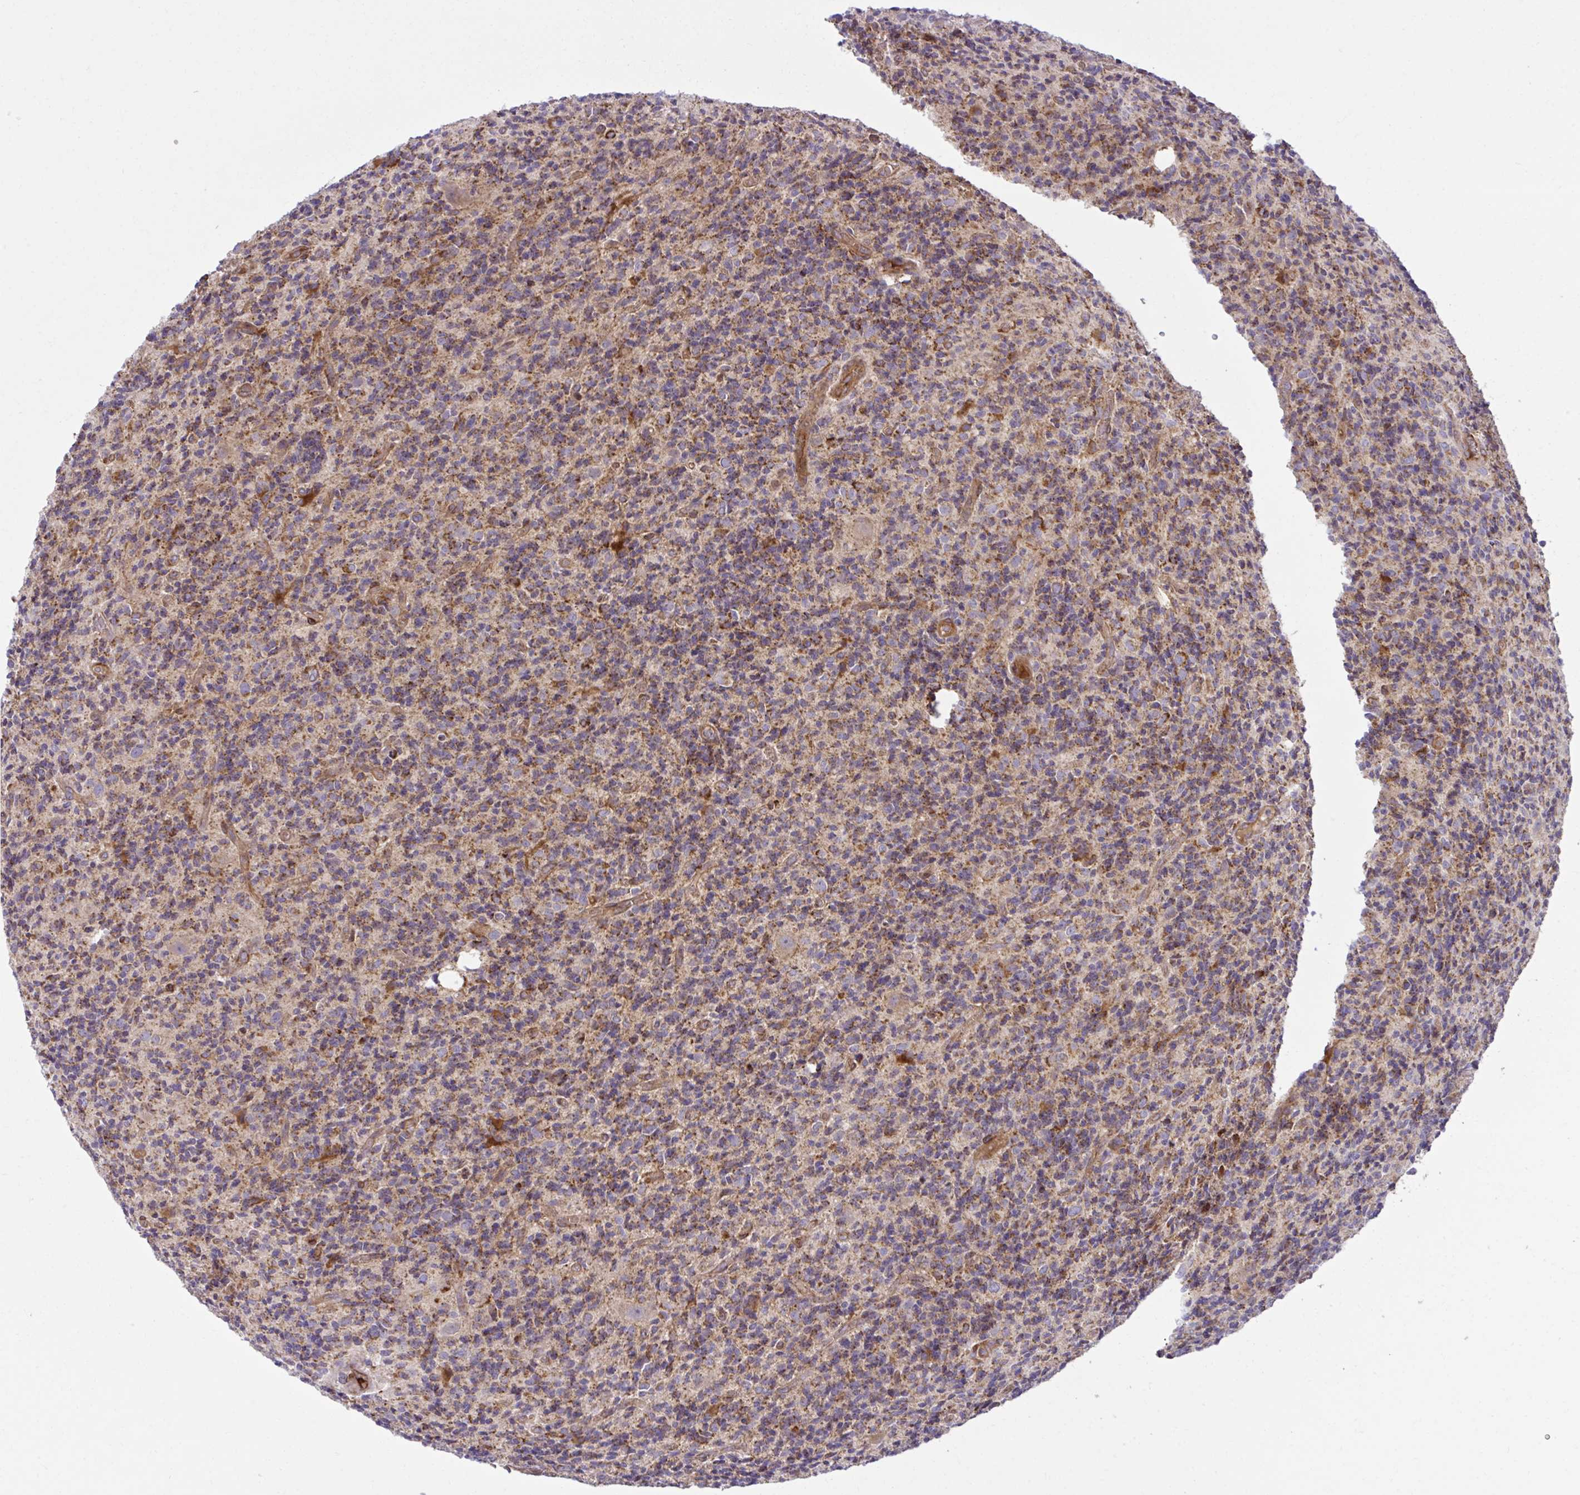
{"staining": {"intensity": "moderate", "quantity": ">75%", "location": "cytoplasmic/membranous"}, "tissue": "glioma", "cell_type": "Tumor cells", "image_type": "cancer", "snomed": [{"axis": "morphology", "description": "Glioma, malignant, High grade"}, {"axis": "topography", "description": "Brain"}], "caption": "Glioma stained with IHC reveals moderate cytoplasmic/membranous staining in about >75% of tumor cells.", "gene": "LIMS1", "patient": {"sex": "male", "age": 76}}